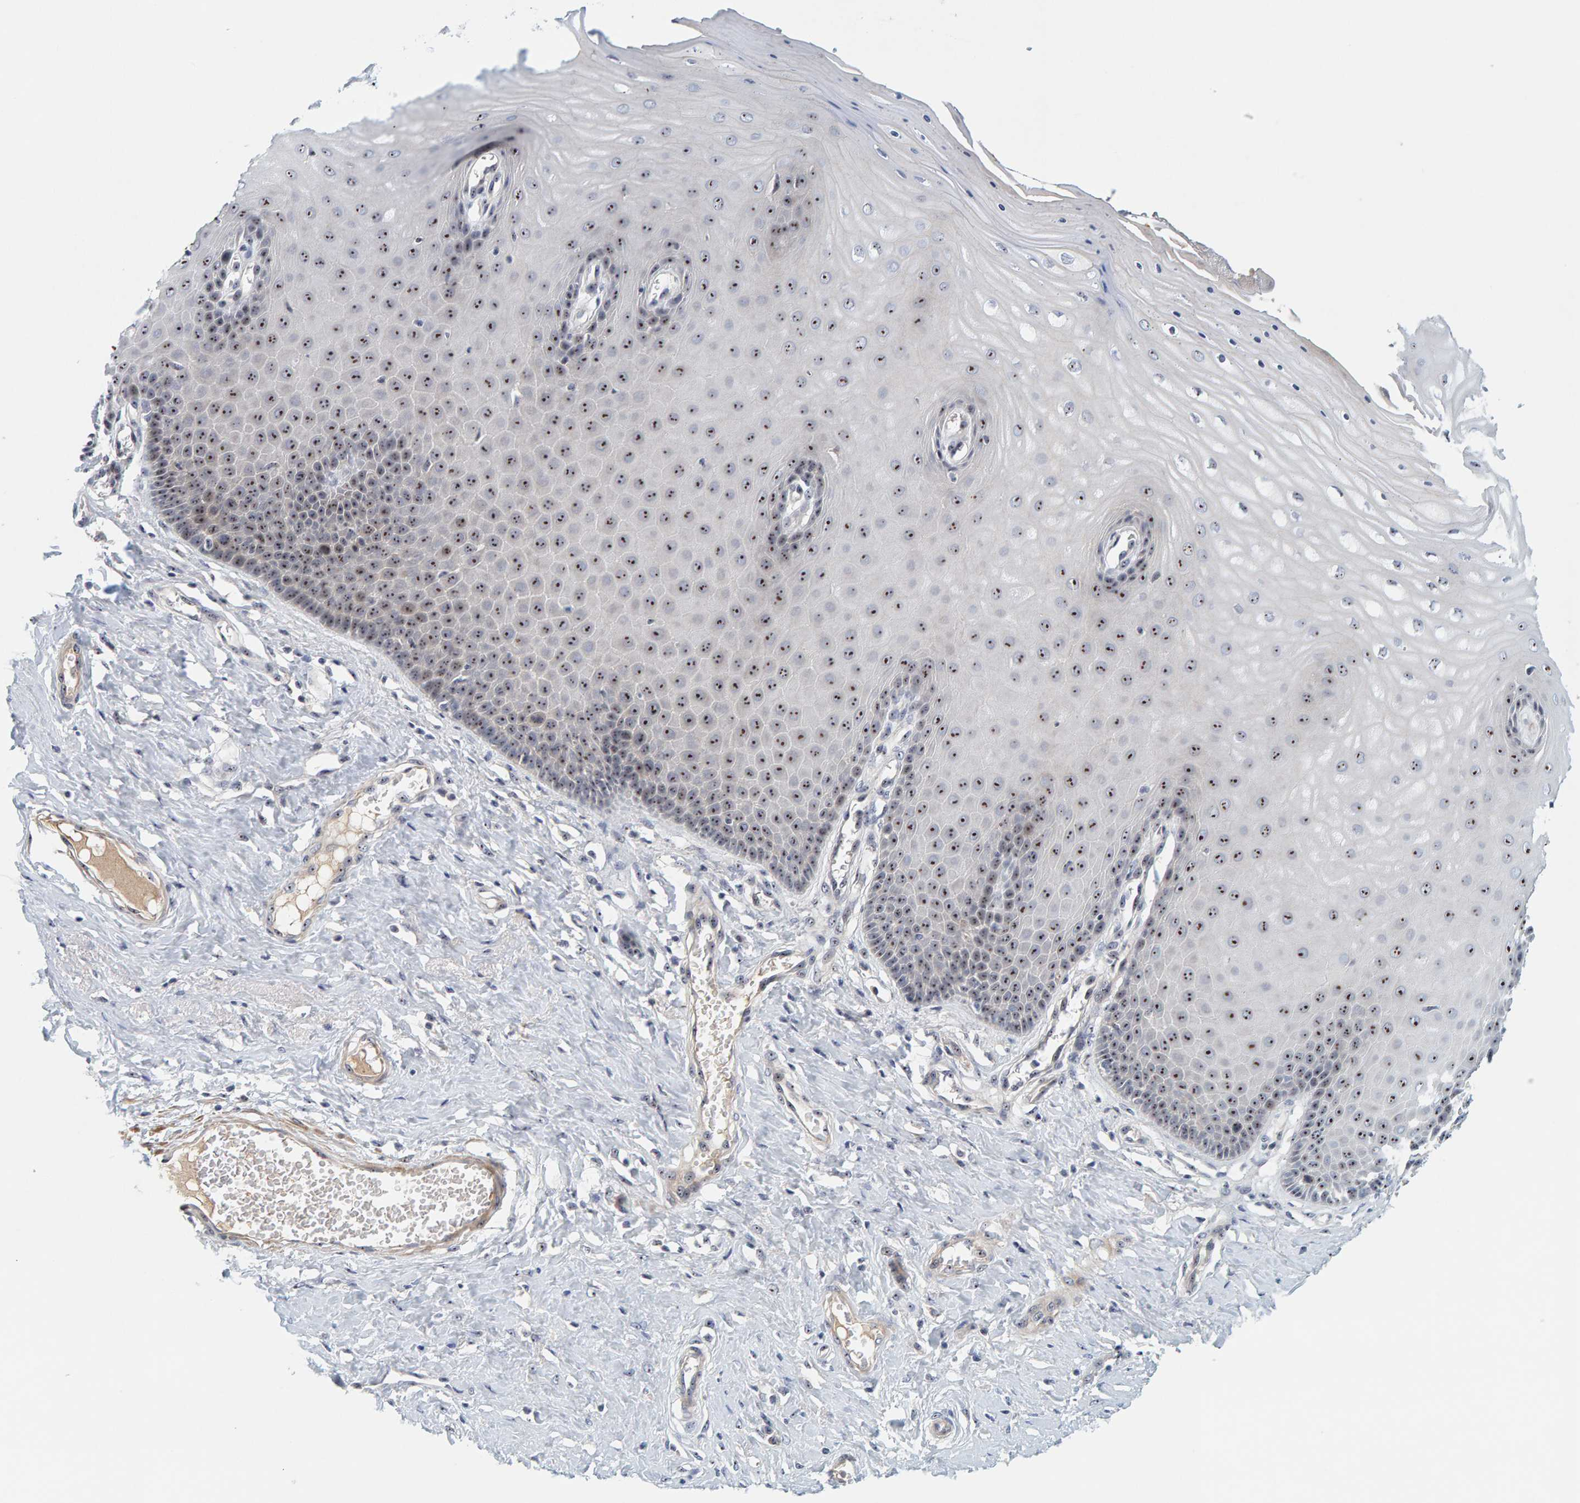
{"staining": {"intensity": "strong", "quantity": ">75%", "location": "nuclear"}, "tissue": "cervix", "cell_type": "Glandular cells", "image_type": "normal", "snomed": [{"axis": "morphology", "description": "Normal tissue, NOS"}, {"axis": "topography", "description": "Cervix"}], "caption": "Strong nuclear staining for a protein is seen in about >75% of glandular cells of benign cervix using immunohistochemistry.", "gene": "NOL11", "patient": {"sex": "female", "age": 55}}